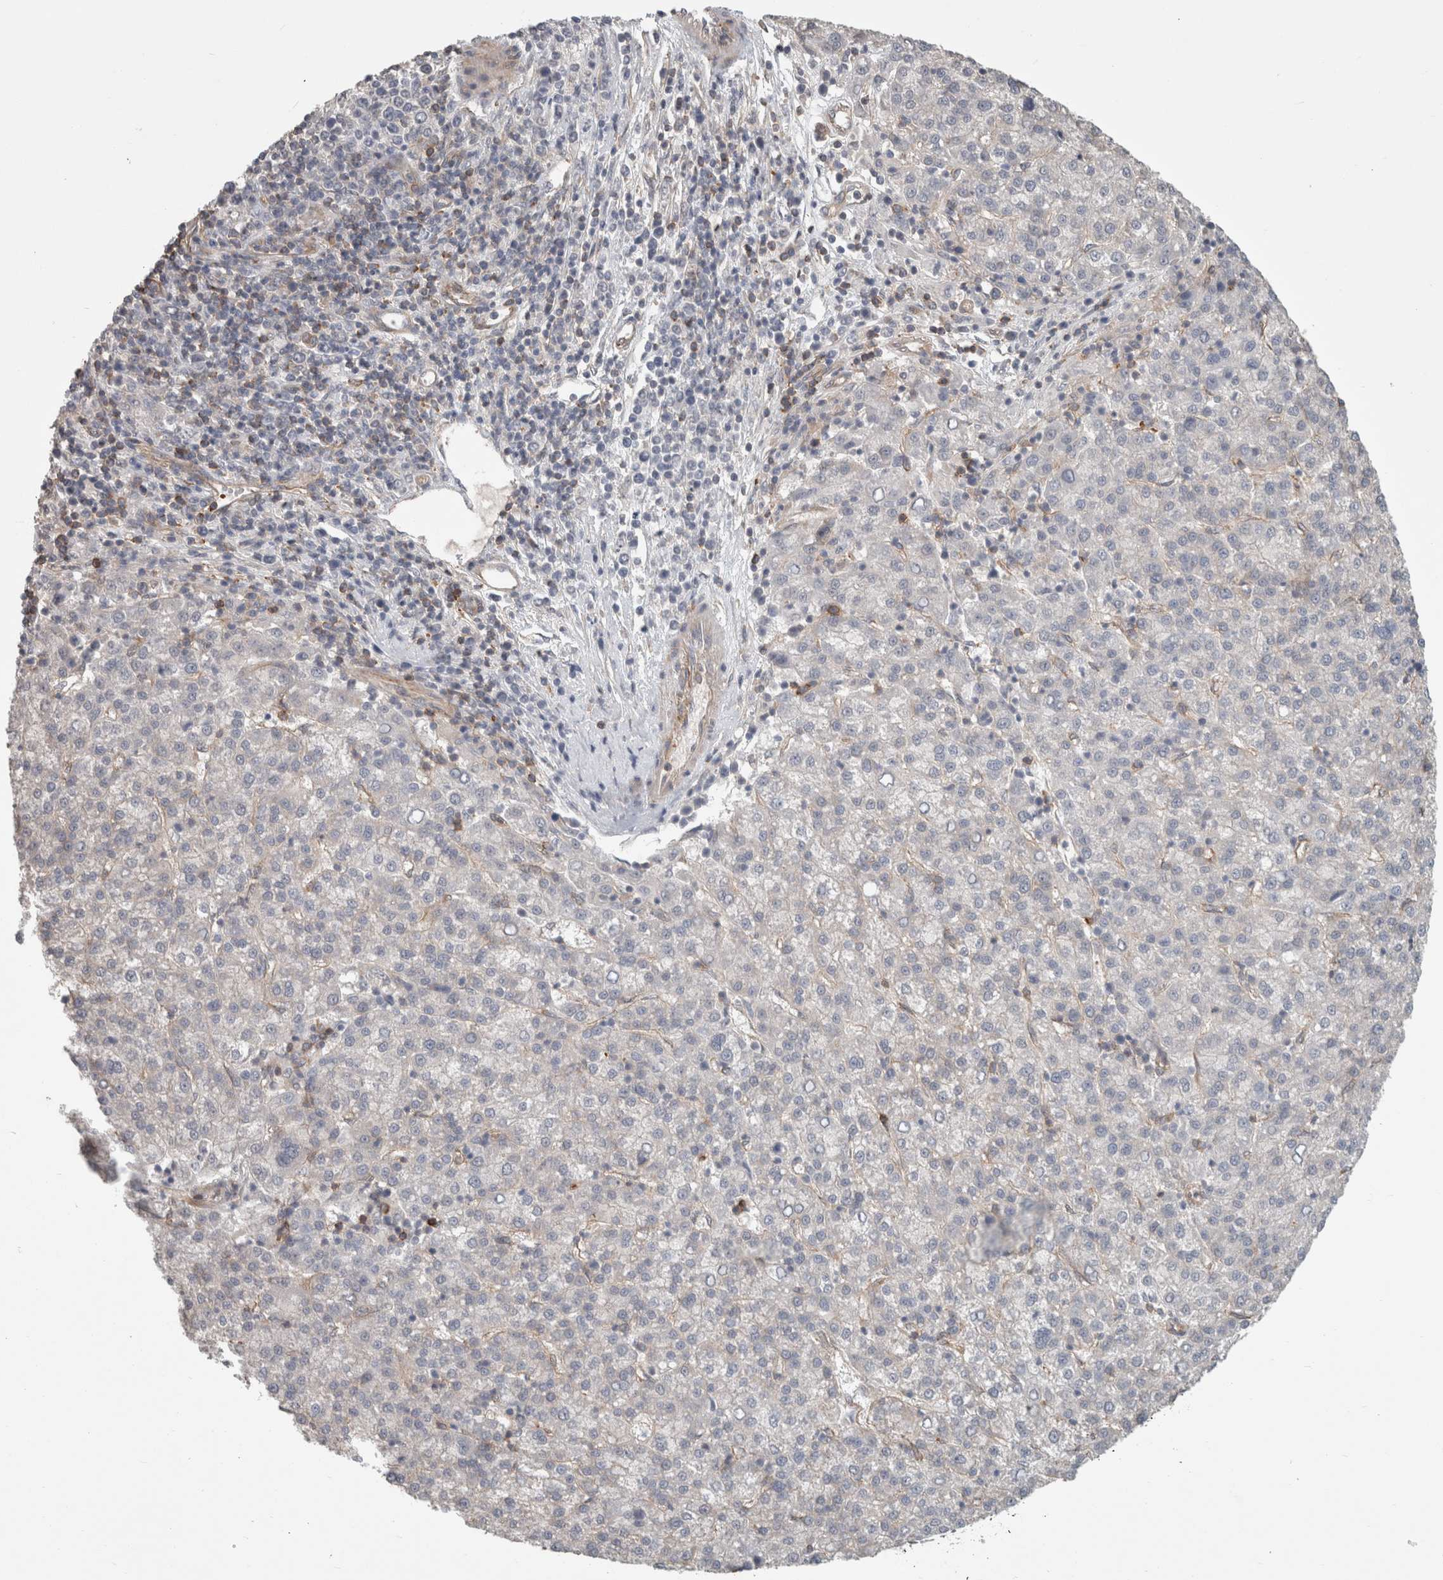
{"staining": {"intensity": "negative", "quantity": "none", "location": "none"}, "tissue": "liver cancer", "cell_type": "Tumor cells", "image_type": "cancer", "snomed": [{"axis": "morphology", "description": "Carcinoma, Hepatocellular, NOS"}, {"axis": "topography", "description": "Liver"}], "caption": "DAB immunohistochemical staining of human liver hepatocellular carcinoma demonstrates no significant expression in tumor cells.", "gene": "RASAL2", "patient": {"sex": "female", "age": 58}}